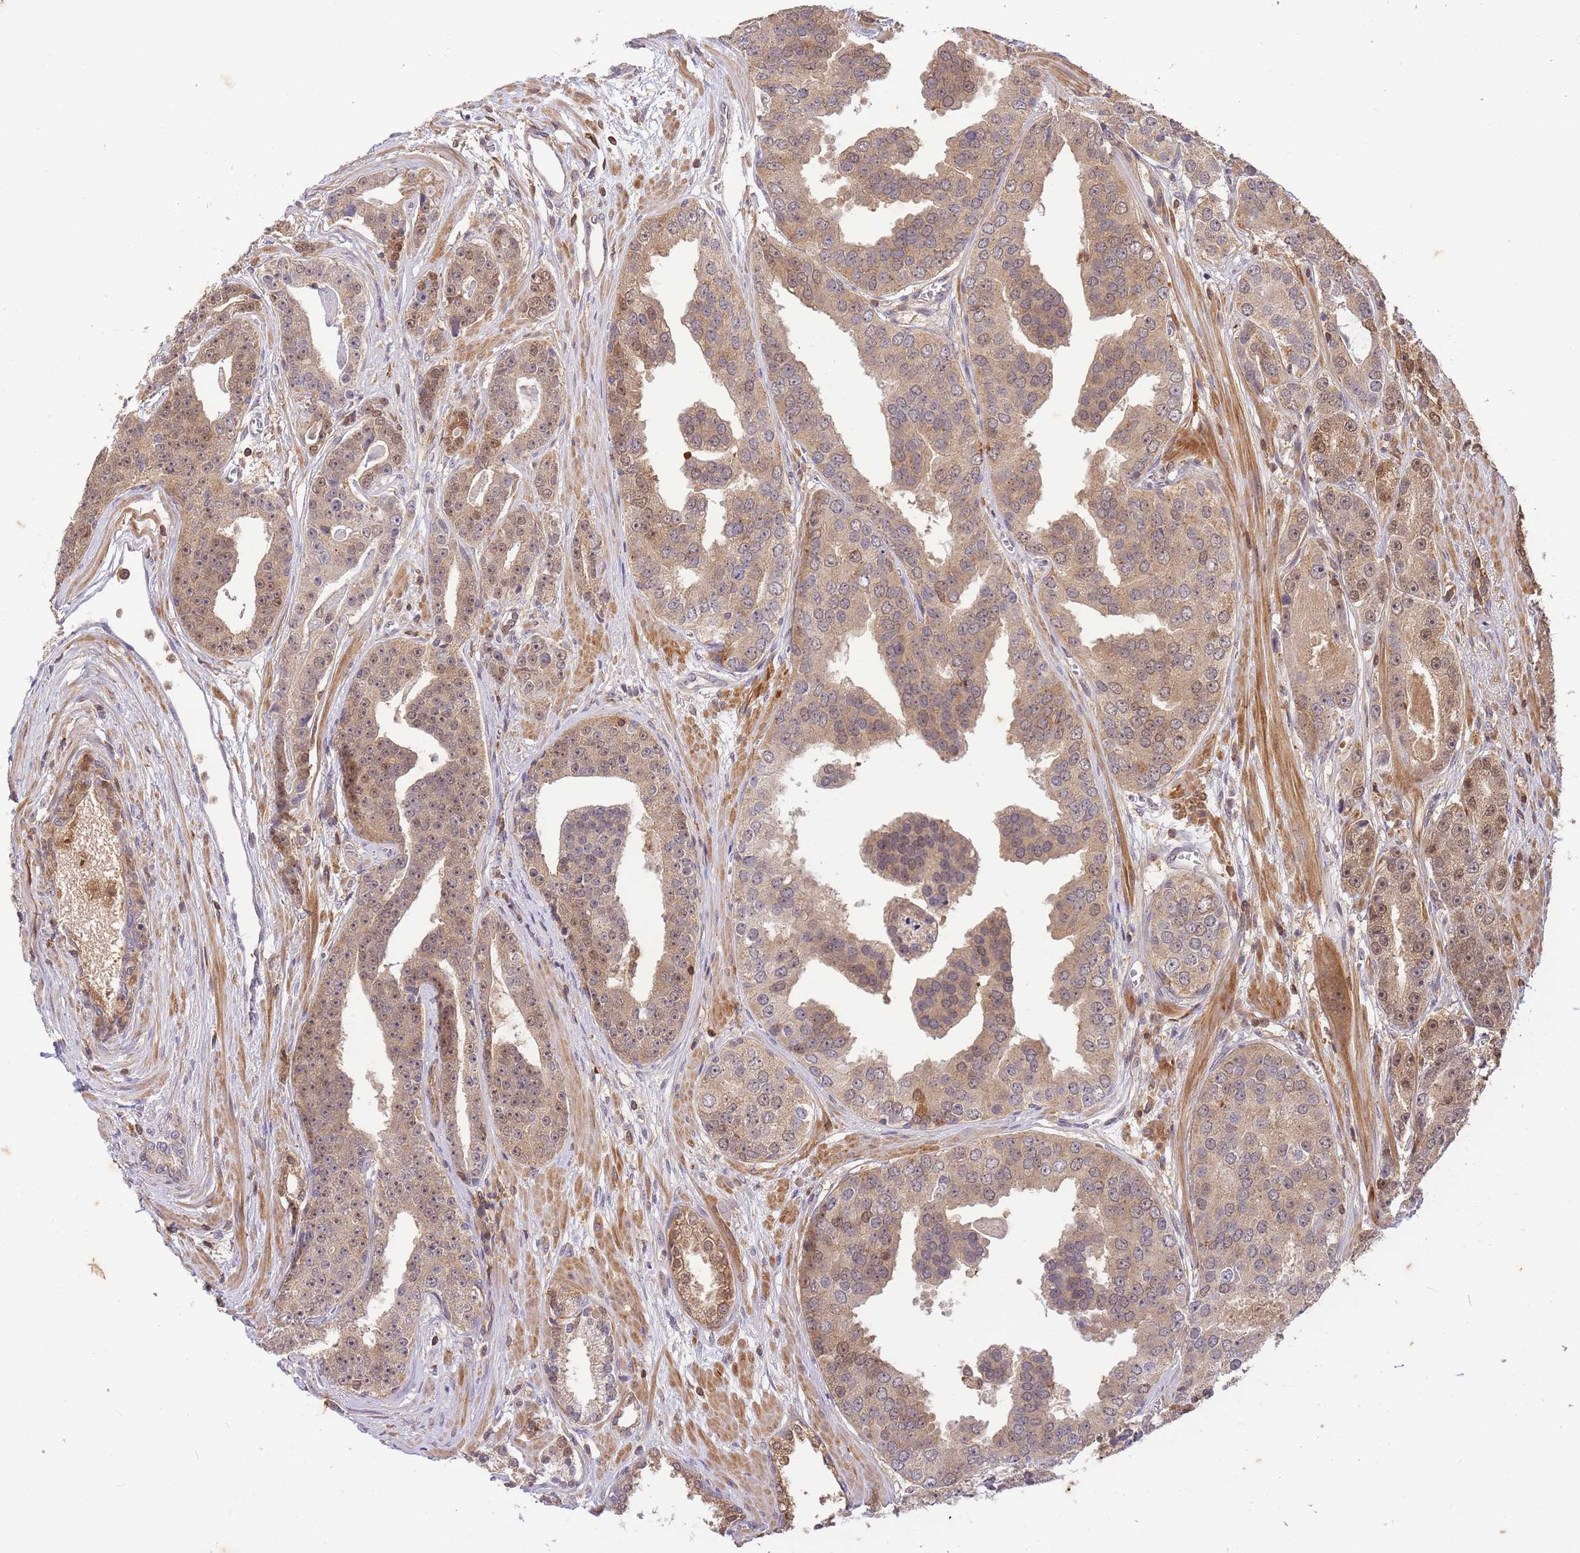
{"staining": {"intensity": "moderate", "quantity": ">75%", "location": "cytoplasmic/membranous,nuclear"}, "tissue": "prostate cancer", "cell_type": "Tumor cells", "image_type": "cancer", "snomed": [{"axis": "morphology", "description": "Adenocarcinoma, High grade"}, {"axis": "topography", "description": "Prostate"}], "caption": "The micrograph displays immunohistochemical staining of prostate cancer (high-grade adenocarcinoma). There is moderate cytoplasmic/membranous and nuclear expression is appreciated in about >75% of tumor cells.", "gene": "ST8SIA4", "patient": {"sex": "male", "age": 71}}